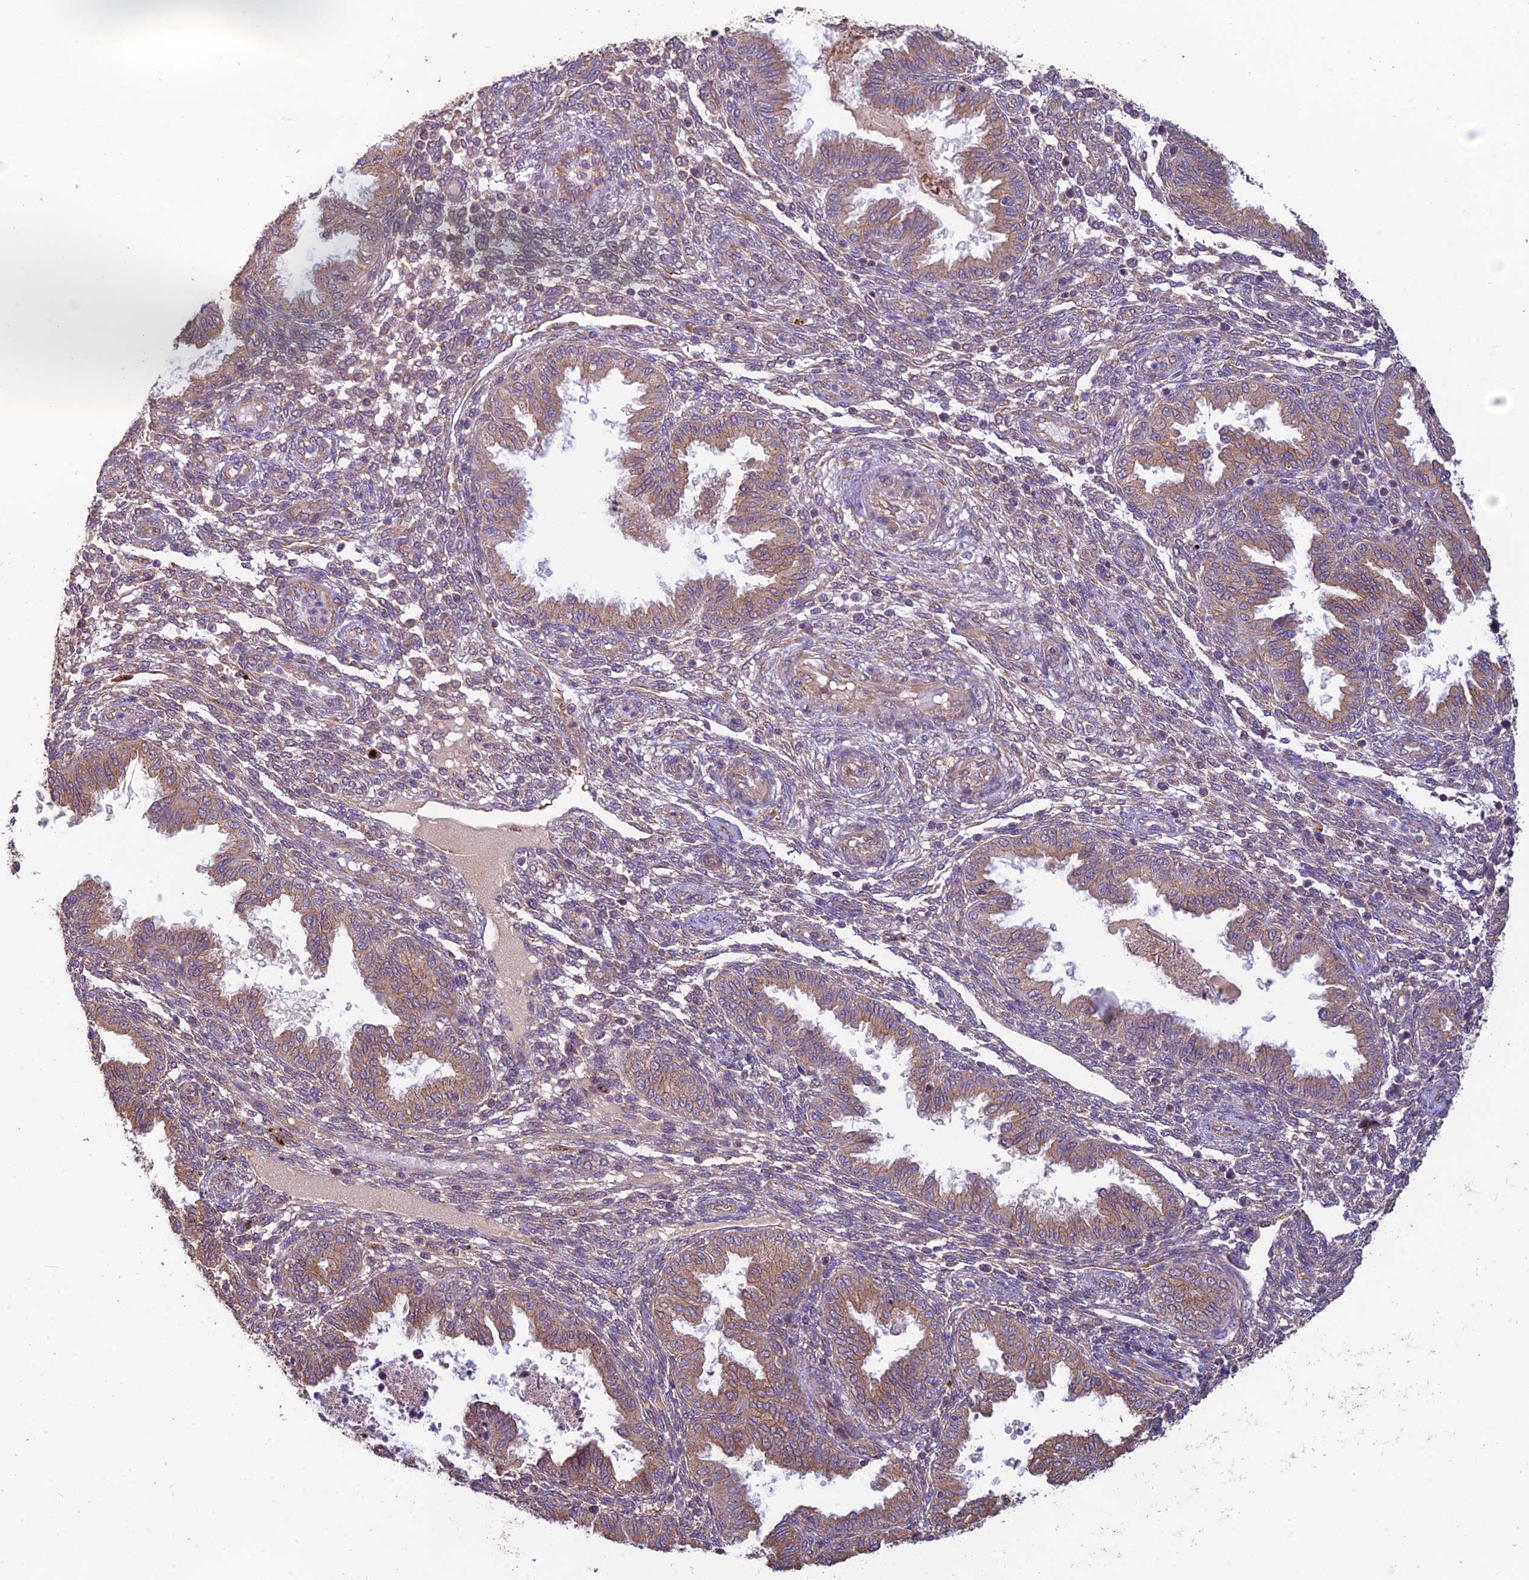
{"staining": {"intensity": "negative", "quantity": "none", "location": "none"}, "tissue": "endometrium", "cell_type": "Cells in endometrial stroma", "image_type": "normal", "snomed": [{"axis": "morphology", "description": "Normal tissue, NOS"}, {"axis": "topography", "description": "Endometrium"}], "caption": "Cells in endometrial stroma show no significant protein positivity in unremarkable endometrium.", "gene": "MRNIP", "patient": {"sex": "female", "age": 33}}